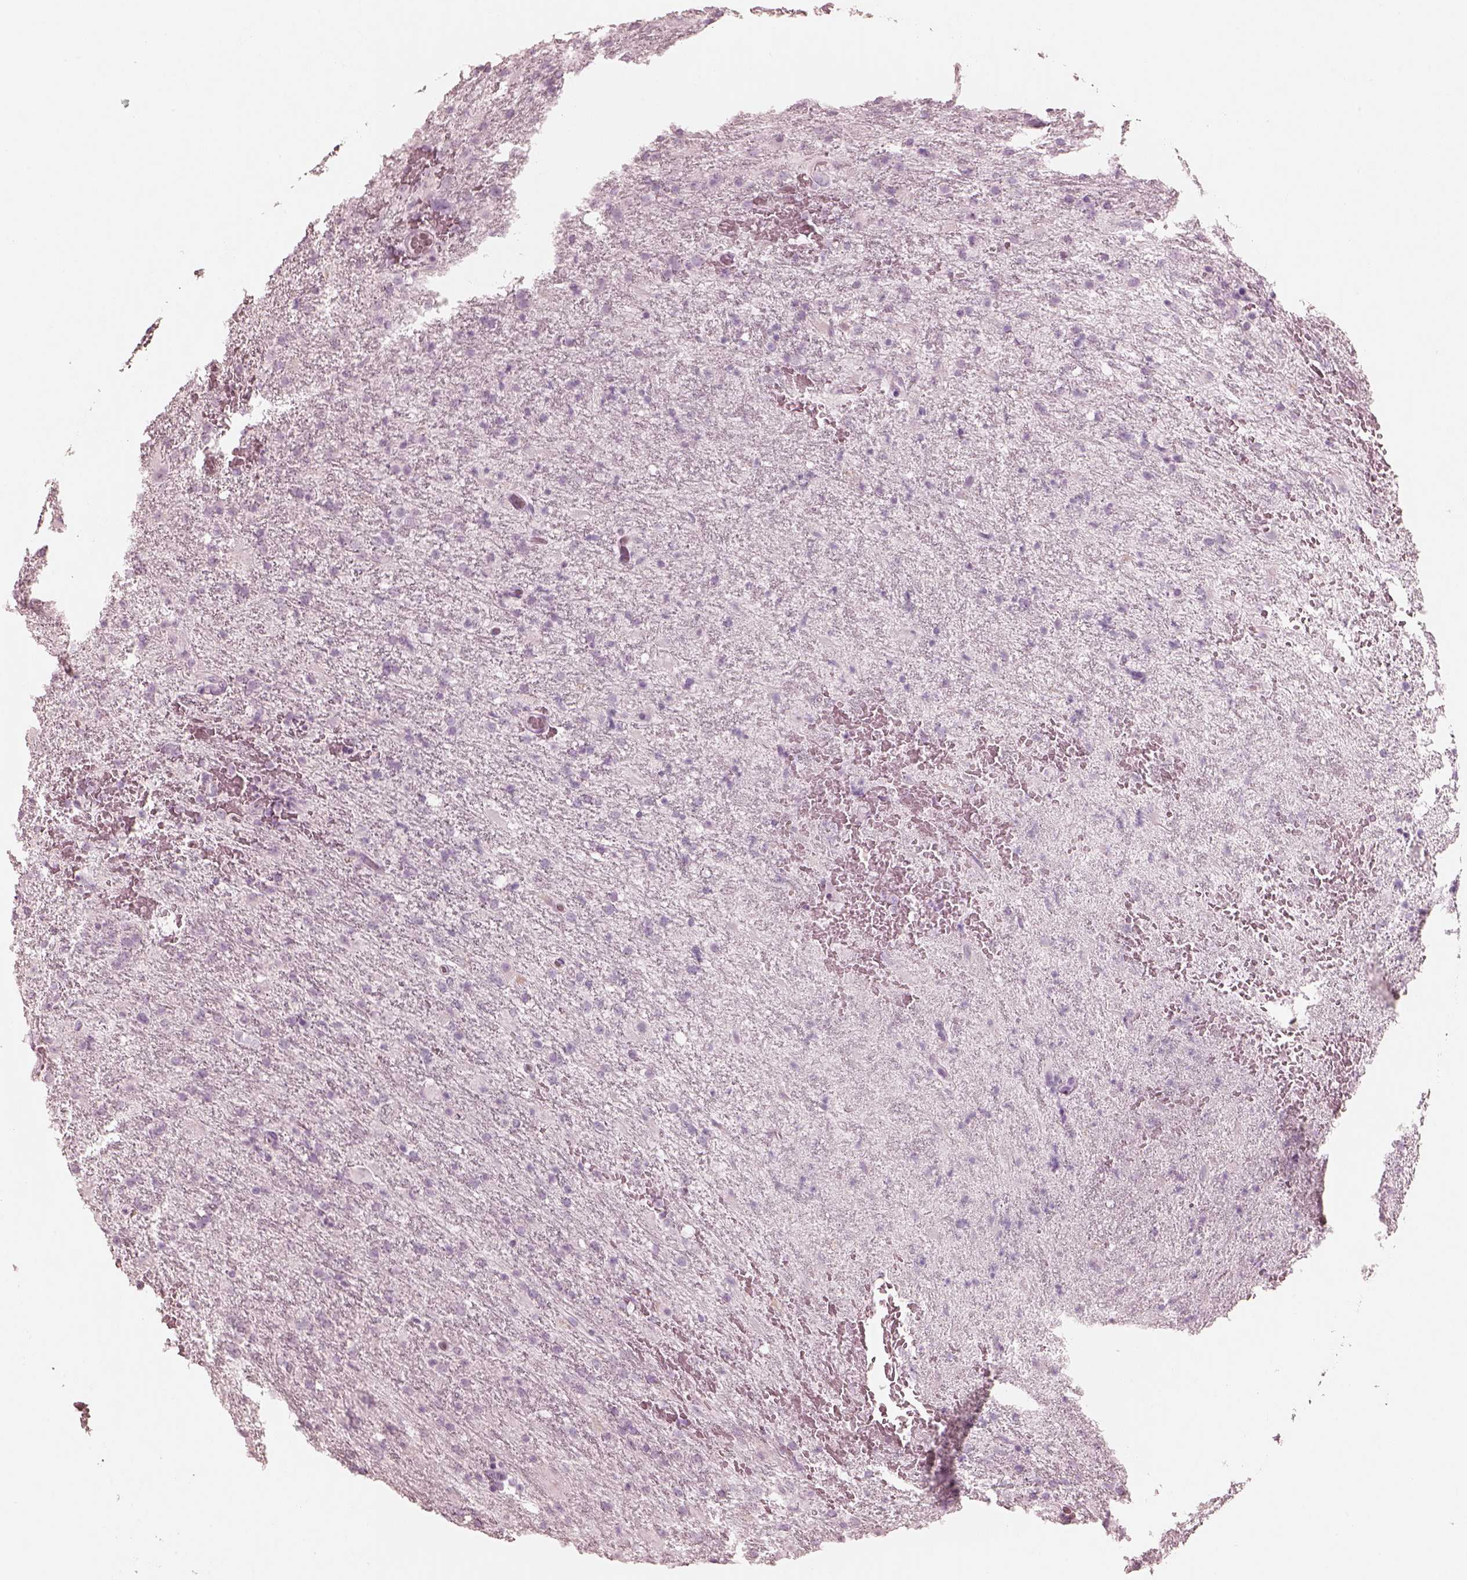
{"staining": {"intensity": "negative", "quantity": "none", "location": "none"}, "tissue": "glioma", "cell_type": "Tumor cells", "image_type": "cancer", "snomed": [{"axis": "morphology", "description": "Glioma, malignant, High grade"}, {"axis": "topography", "description": "Brain"}], "caption": "Tumor cells are negative for brown protein staining in malignant high-grade glioma.", "gene": "PON3", "patient": {"sex": "male", "age": 68}}